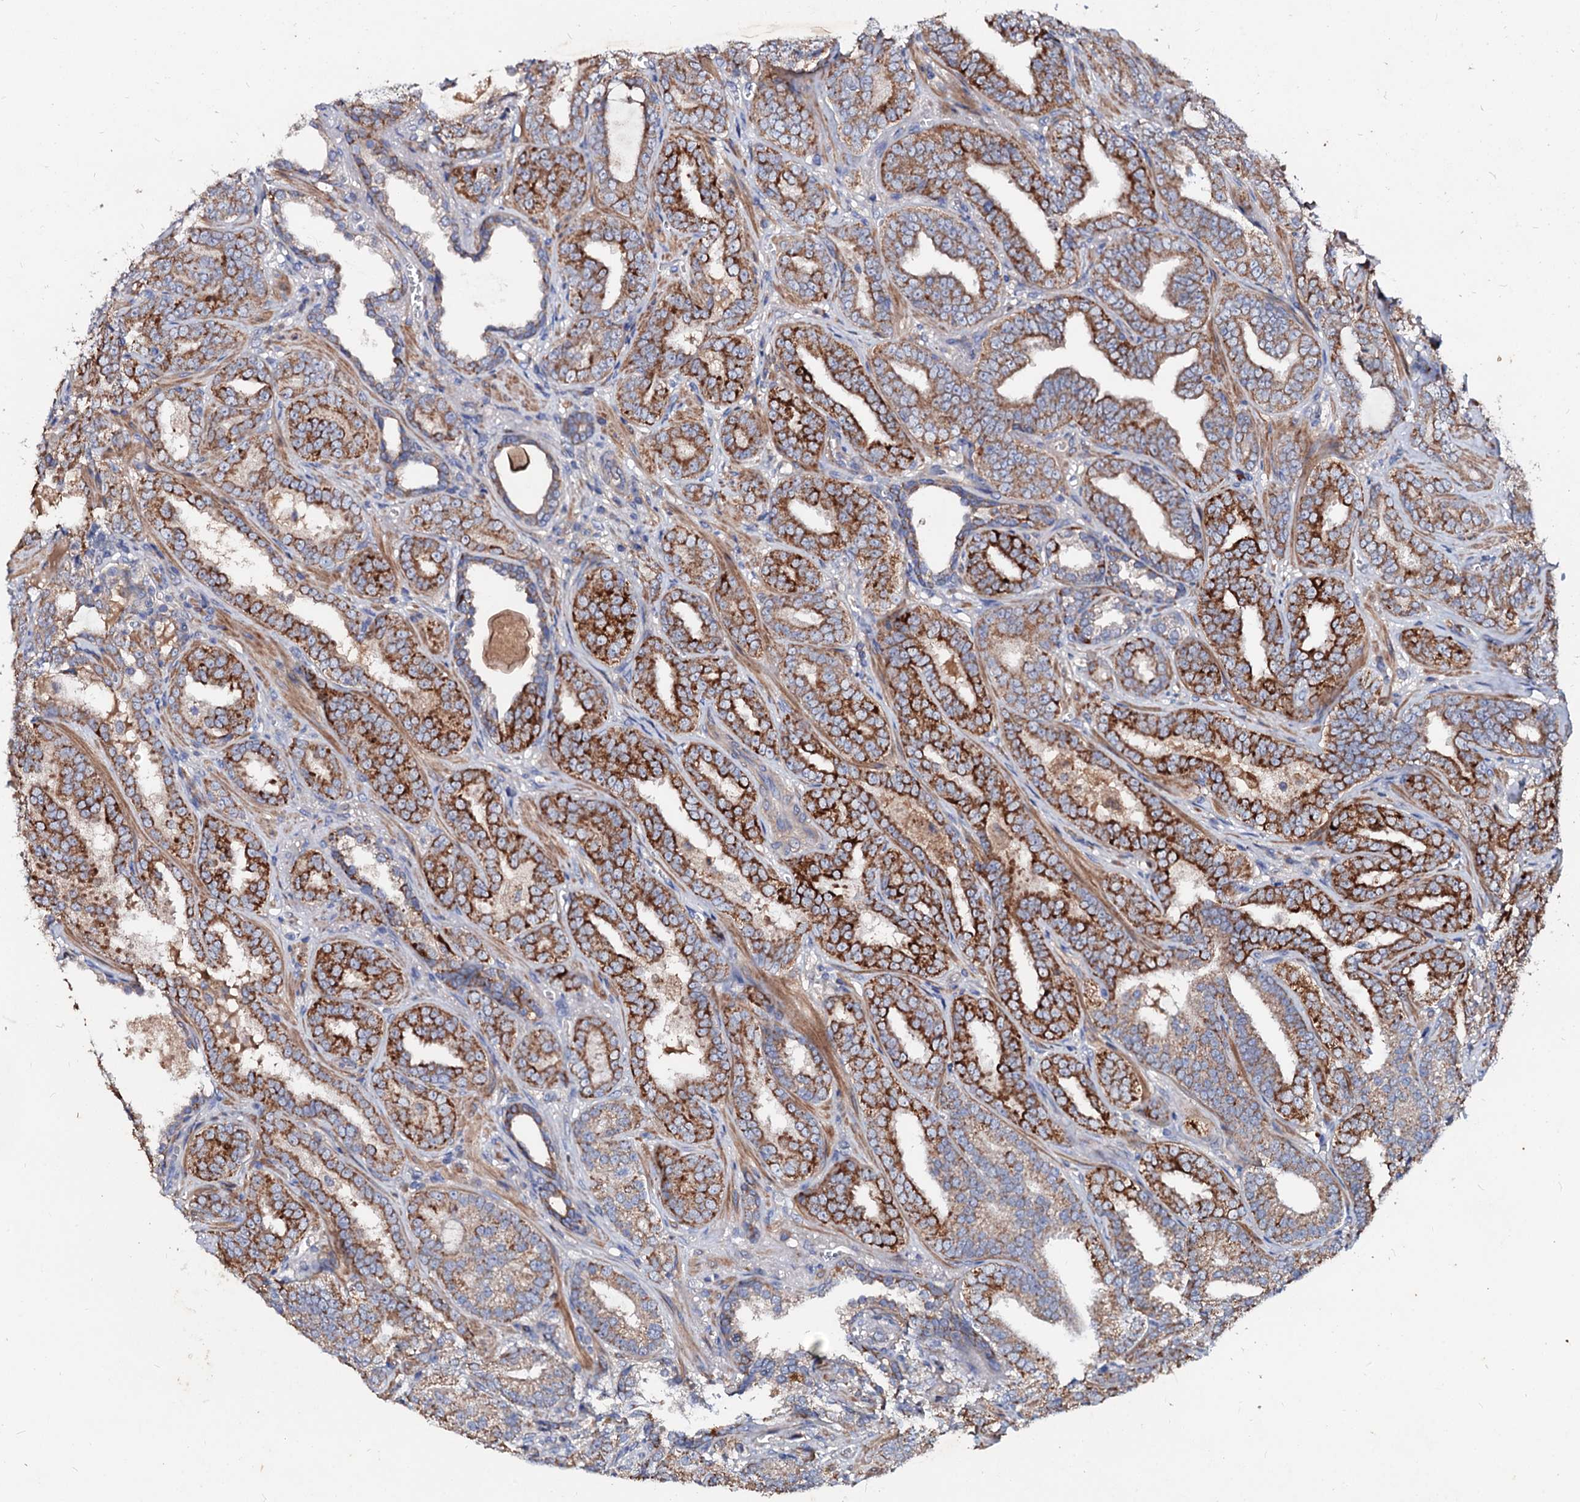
{"staining": {"intensity": "strong", "quantity": "25%-75%", "location": "cytoplasmic/membranous"}, "tissue": "prostate cancer", "cell_type": "Tumor cells", "image_type": "cancer", "snomed": [{"axis": "morphology", "description": "Adenocarcinoma, High grade"}, {"axis": "topography", "description": "Prostate and seminal vesicle, NOS"}], "caption": "Immunohistochemistry (IHC) micrograph of human prostate adenocarcinoma (high-grade) stained for a protein (brown), which demonstrates high levels of strong cytoplasmic/membranous expression in approximately 25%-75% of tumor cells.", "gene": "FIBIN", "patient": {"sex": "male", "age": 67}}